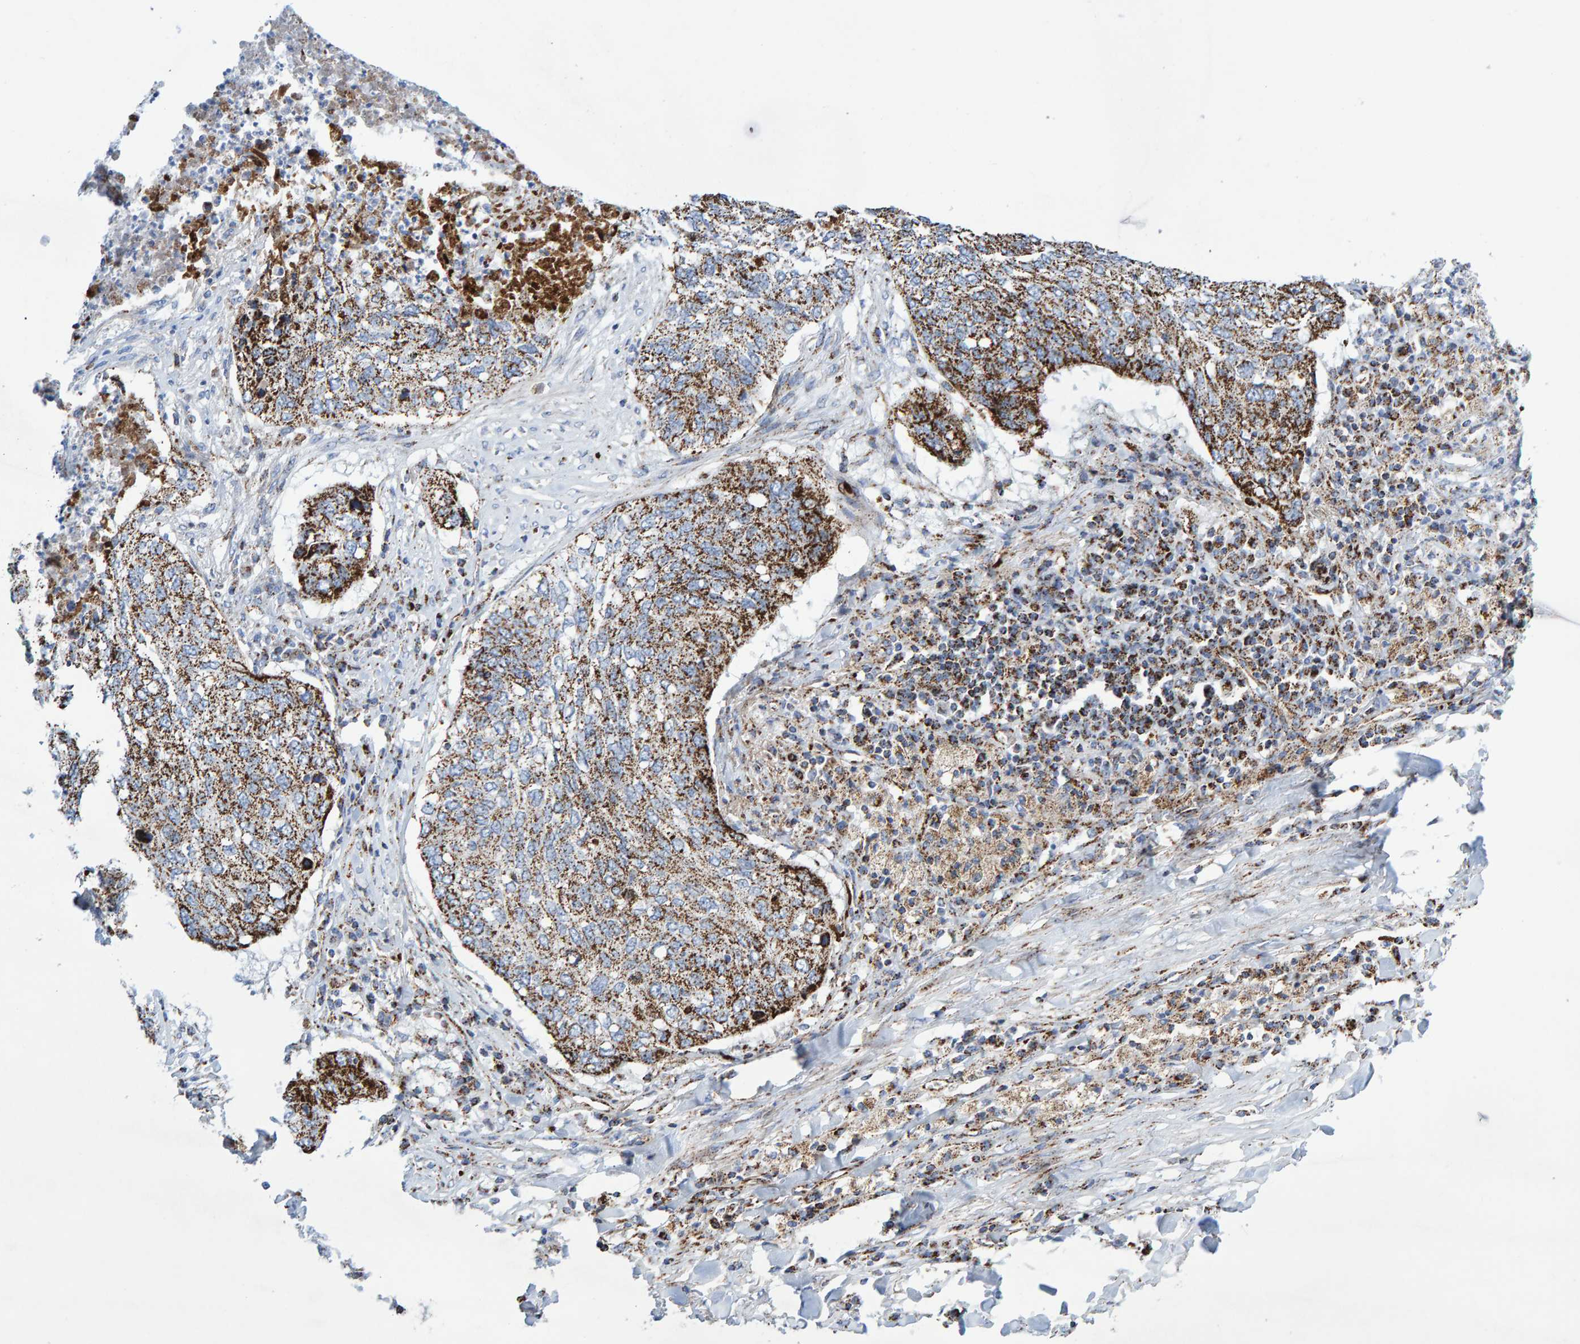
{"staining": {"intensity": "strong", "quantity": ">75%", "location": "cytoplasmic/membranous"}, "tissue": "lung cancer", "cell_type": "Tumor cells", "image_type": "cancer", "snomed": [{"axis": "morphology", "description": "Squamous cell carcinoma, NOS"}, {"axis": "topography", "description": "Lung"}], "caption": "Brown immunohistochemical staining in human lung squamous cell carcinoma exhibits strong cytoplasmic/membranous staining in approximately >75% of tumor cells. The staining was performed using DAB (3,3'-diaminobenzidine) to visualize the protein expression in brown, while the nuclei were stained in blue with hematoxylin (Magnification: 20x).", "gene": "GGTA1", "patient": {"sex": "female", "age": 63}}